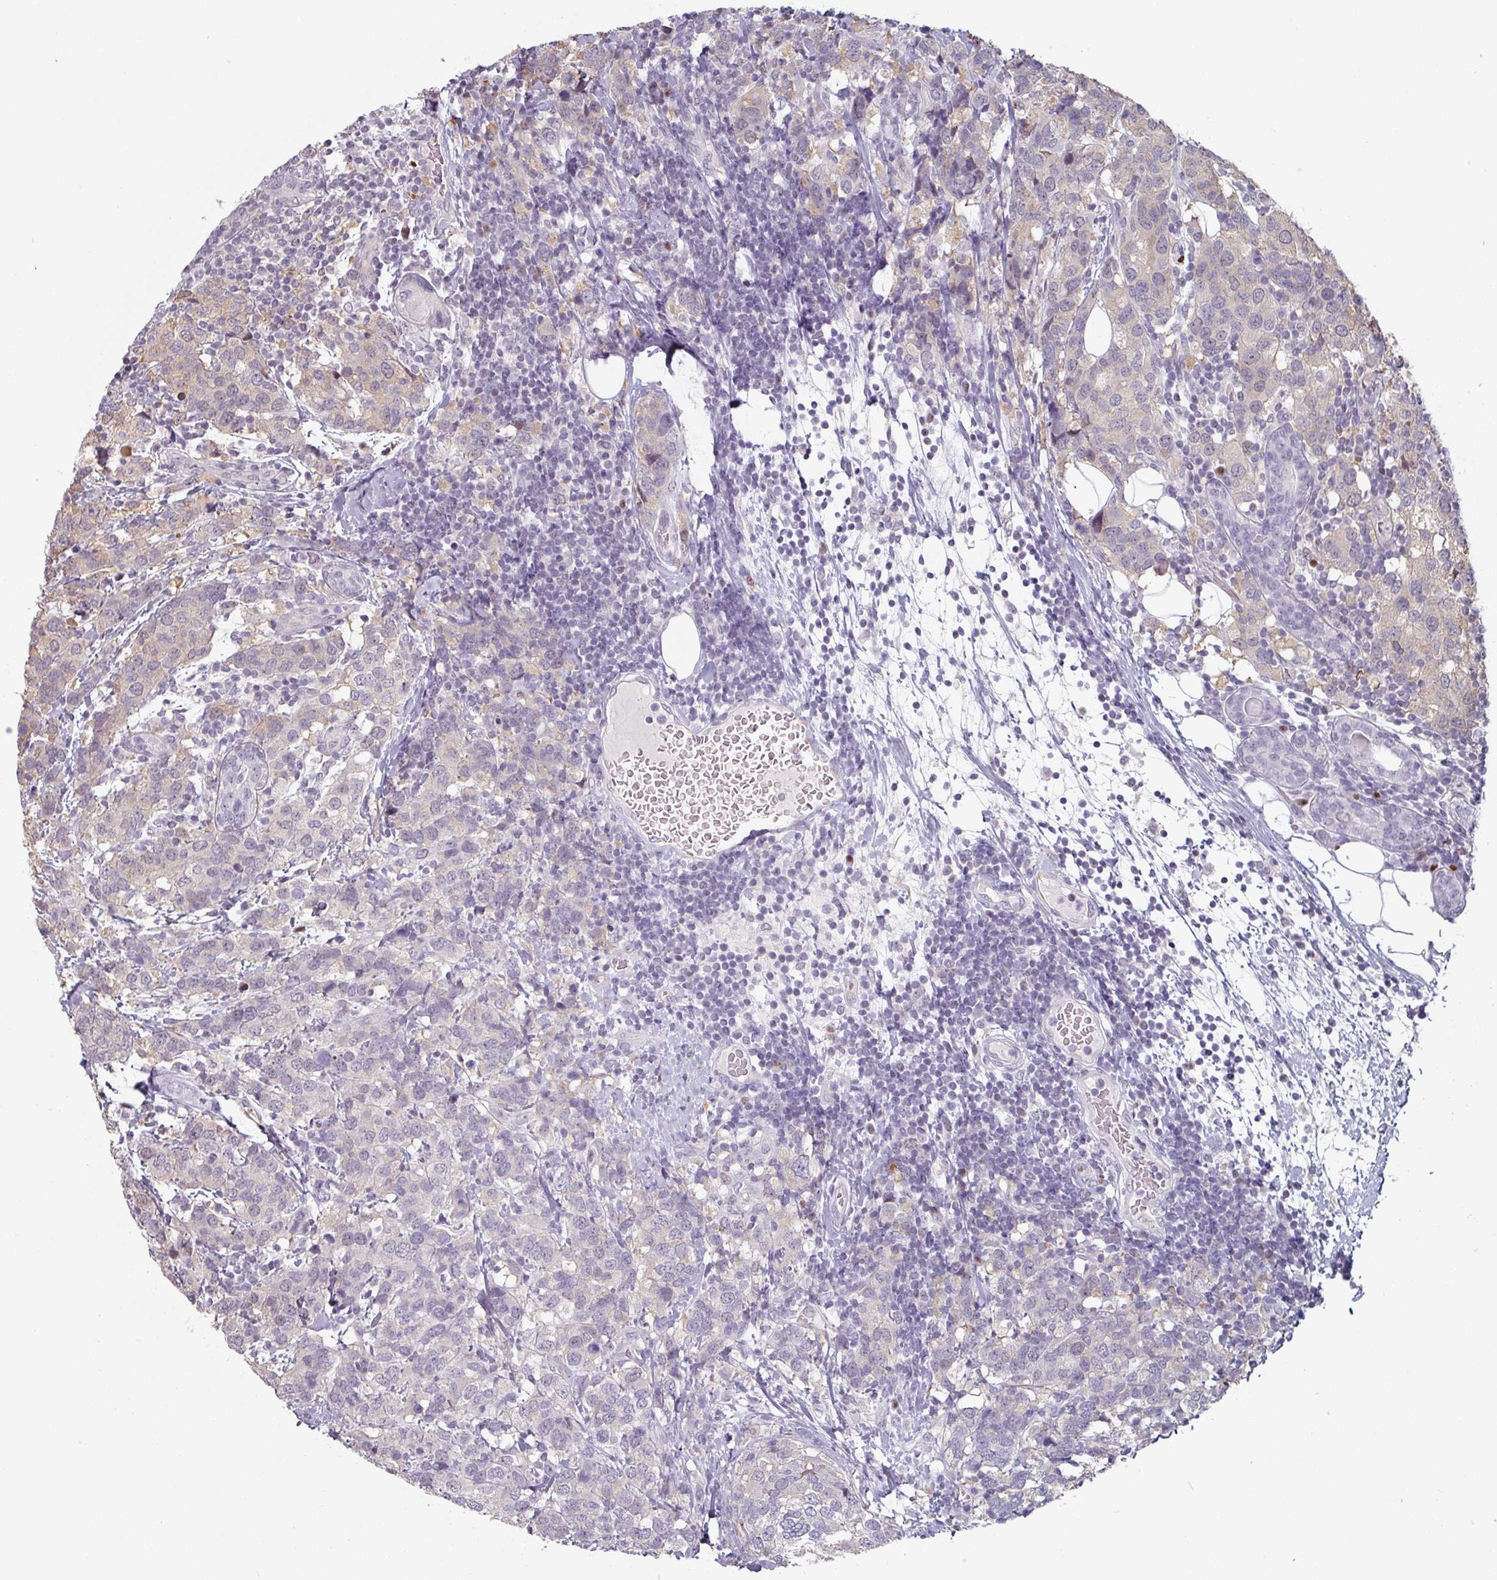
{"staining": {"intensity": "weak", "quantity": "<25%", "location": "cytoplasmic/membranous"}, "tissue": "breast cancer", "cell_type": "Tumor cells", "image_type": "cancer", "snomed": [{"axis": "morphology", "description": "Lobular carcinoma"}, {"axis": "topography", "description": "Breast"}], "caption": "This is an immunohistochemistry photomicrograph of lobular carcinoma (breast). There is no expression in tumor cells.", "gene": "ZBTB6", "patient": {"sex": "female", "age": 59}}